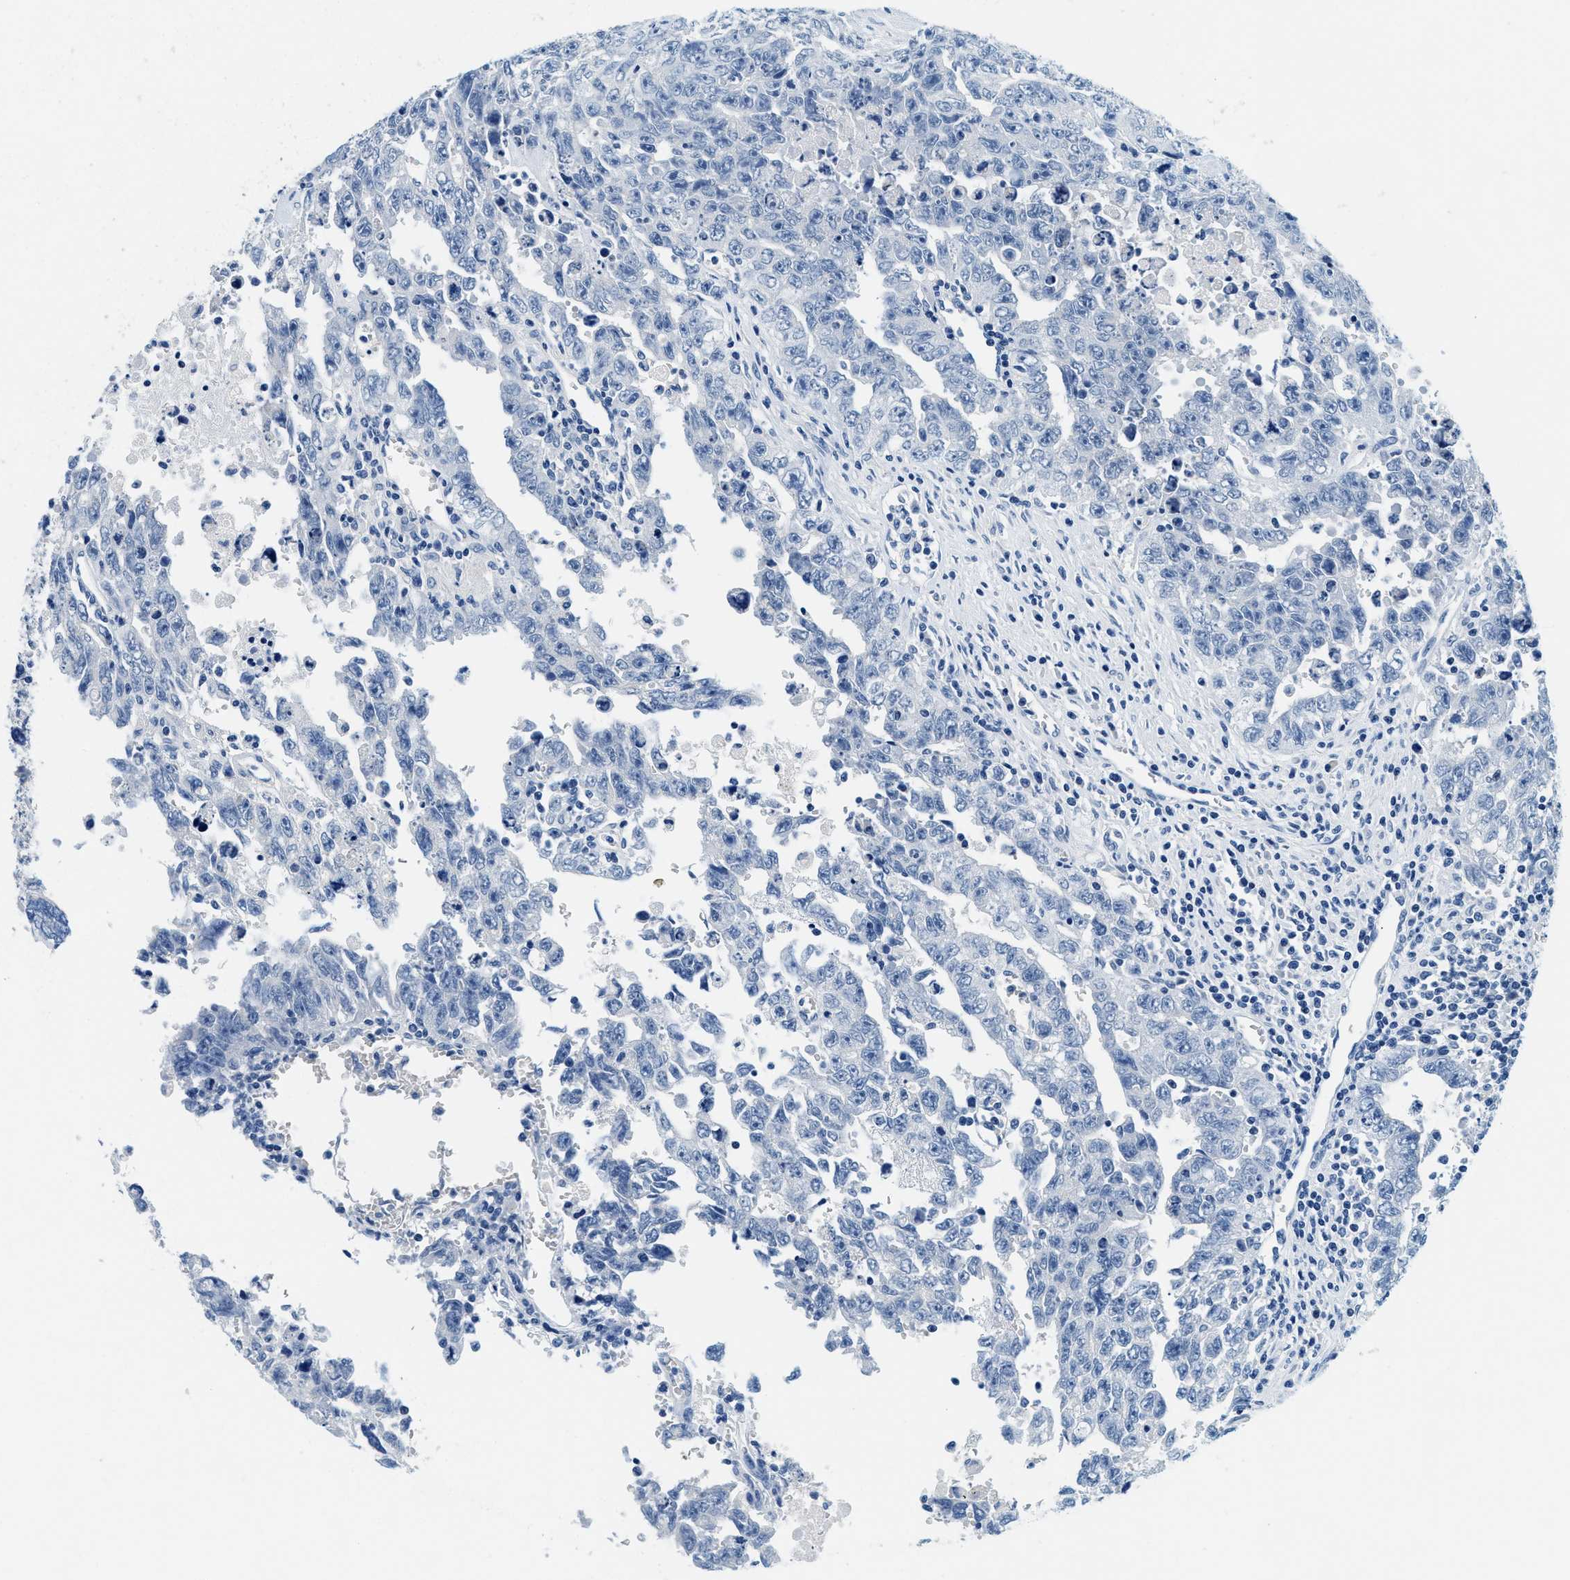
{"staining": {"intensity": "negative", "quantity": "none", "location": "none"}, "tissue": "testis cancer", "cell_type": "Tumor cells", "image_type": "cancer", "snomed": [{"axis": "morphology", "description": "Carcinoma, Embryonal, NOS"}, {"axis": "topography", "description": "Testis"}], "caption": "Tumor cells show no significant protein expression in testis cancer (embryonal carcinoma).", "gene": "GSTM3", "patient": {"sex": "male", "age": 28}}